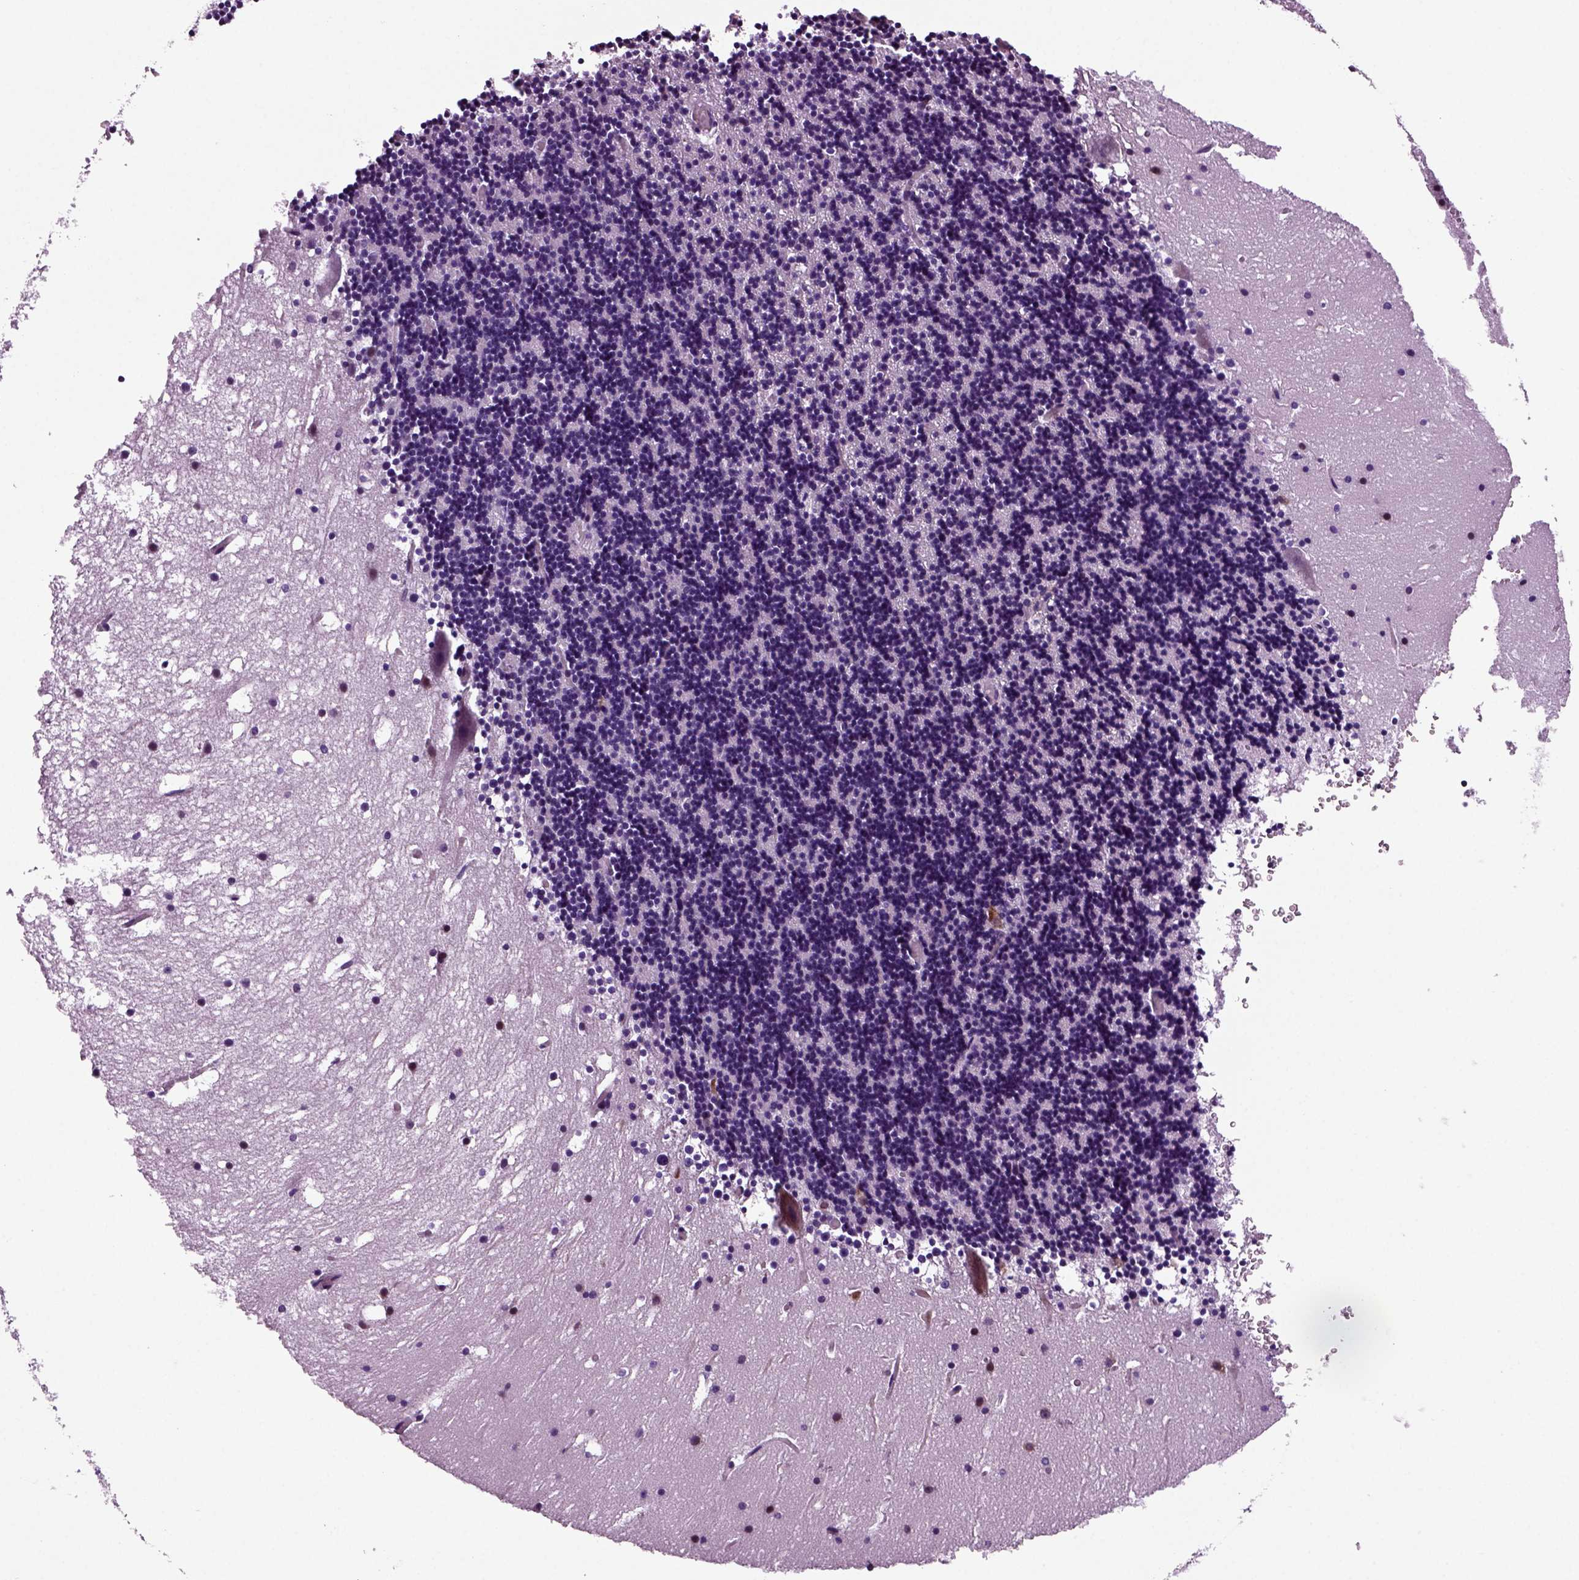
{"staining": {"intensity": "negative", "quantity": "none", "location": "none"}, "tissue": "cerebellum", "cell_type": "Cells in granular layer", "image_type": "normal", "snomed": [{"axis": "morphology", "description": "Normal tissue, NOS"}, {"axis": "topography", "description": "Cerebellum"}], "caption": "DAB immunohistochemical staining of normal cerebellum exhibits no significant expression in cells in granular layer.", "gene": "ARID3A", "patient": {"sex": "male", "age": 37}}